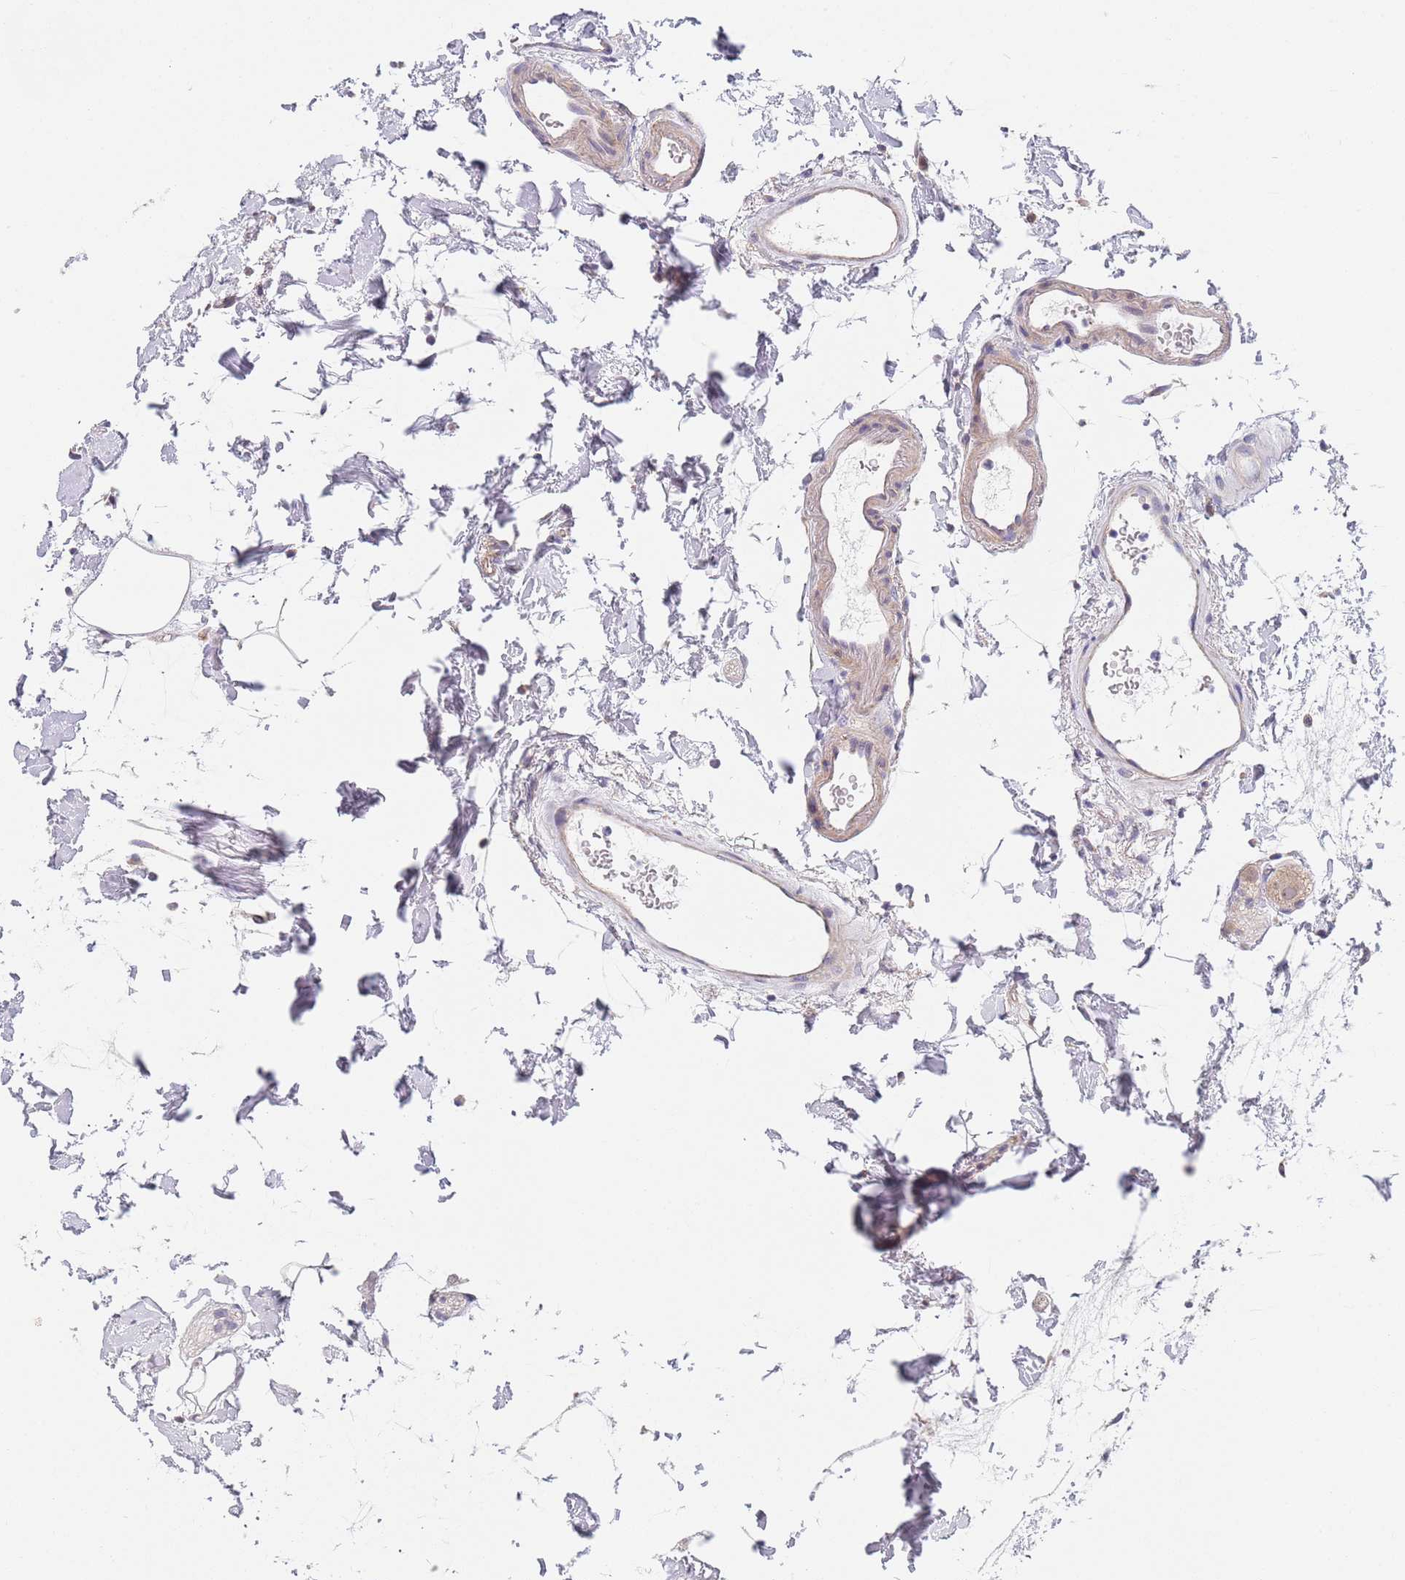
{"staining": {"intensity": "weak", "quantity": ">75%", "location": "cytoplasmic/membranous"}, "tissue": "colon", "cell_type": "Endothelial cells", "image_type": "normal", "snomed": [{"axis": "morphology", "description": "Normal tissue, NOS"}, {"axis": "topography", "description": "Colon"}], "caption": "Immunohistochemistry (IHC) (DAB (3,3'-diaminobenzidine)) staining of unremarkable human colon displays weak cytoplasmic/membranous protein staining in about >75% of endothelial cells.", "gene": "PWWP3A", "patient": {"sex": "female", "age": 84}}